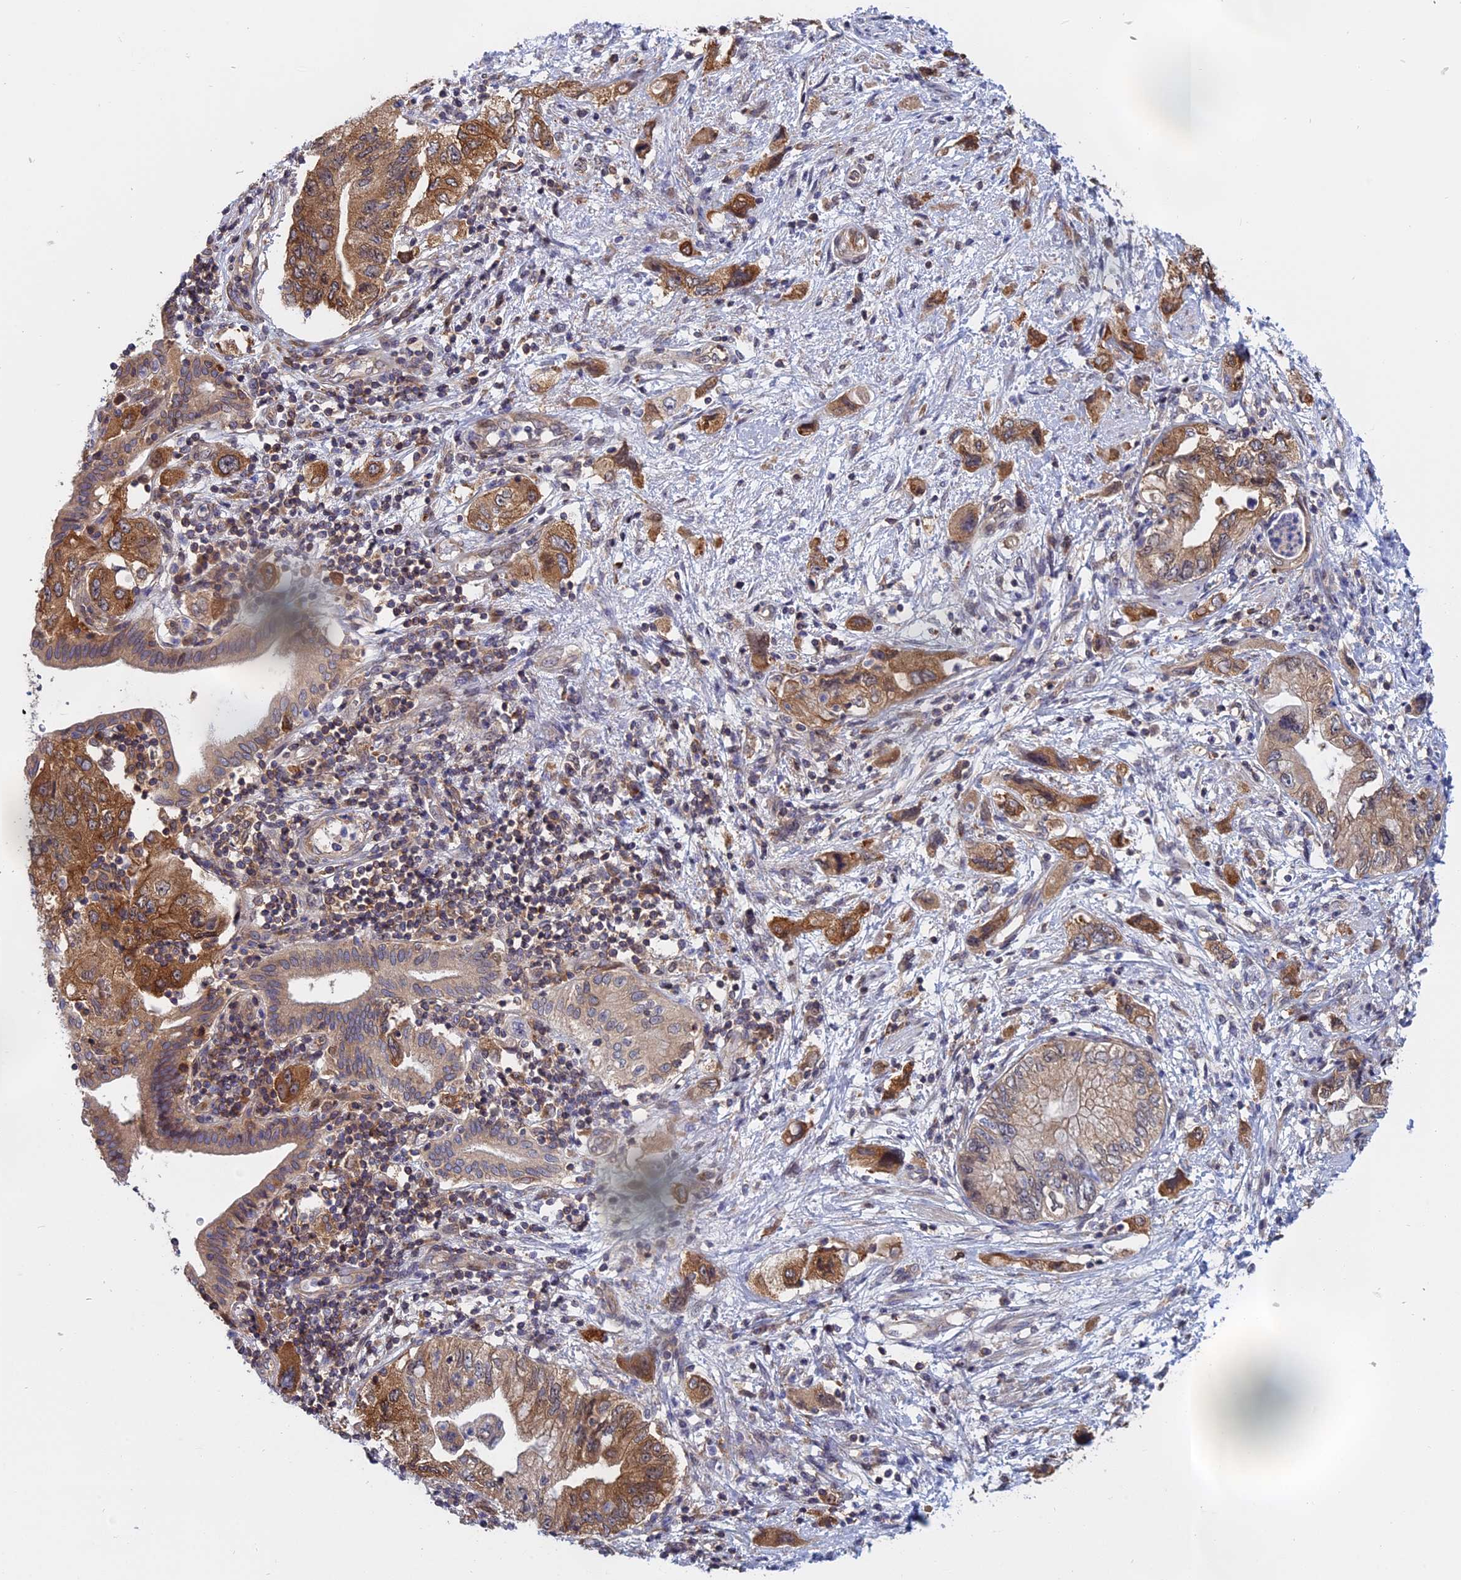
{"staining": {"intensity": "moderate", "quantity": ">75%", "location": "cytoplasmic/membranous,nuclear"}, "tissue": "pancreatic cancer", "cell_type": "Tumor cells", "image_type": "cancer", "snomed": [{"axis": "morphology", "description": "Adenocarcinoma, NOS"}, {"axis": "topography", "description": "Pancreas"}], "caption": "Protein positivity by immunohistochemistry (IHC) reveals moderate cytoplasmic/membranous and nuclear expression in about >75% of tumor cells in pancreatic cancer.", "gene": "NAA10", "patient": {"sex": "female", "age": 73}}